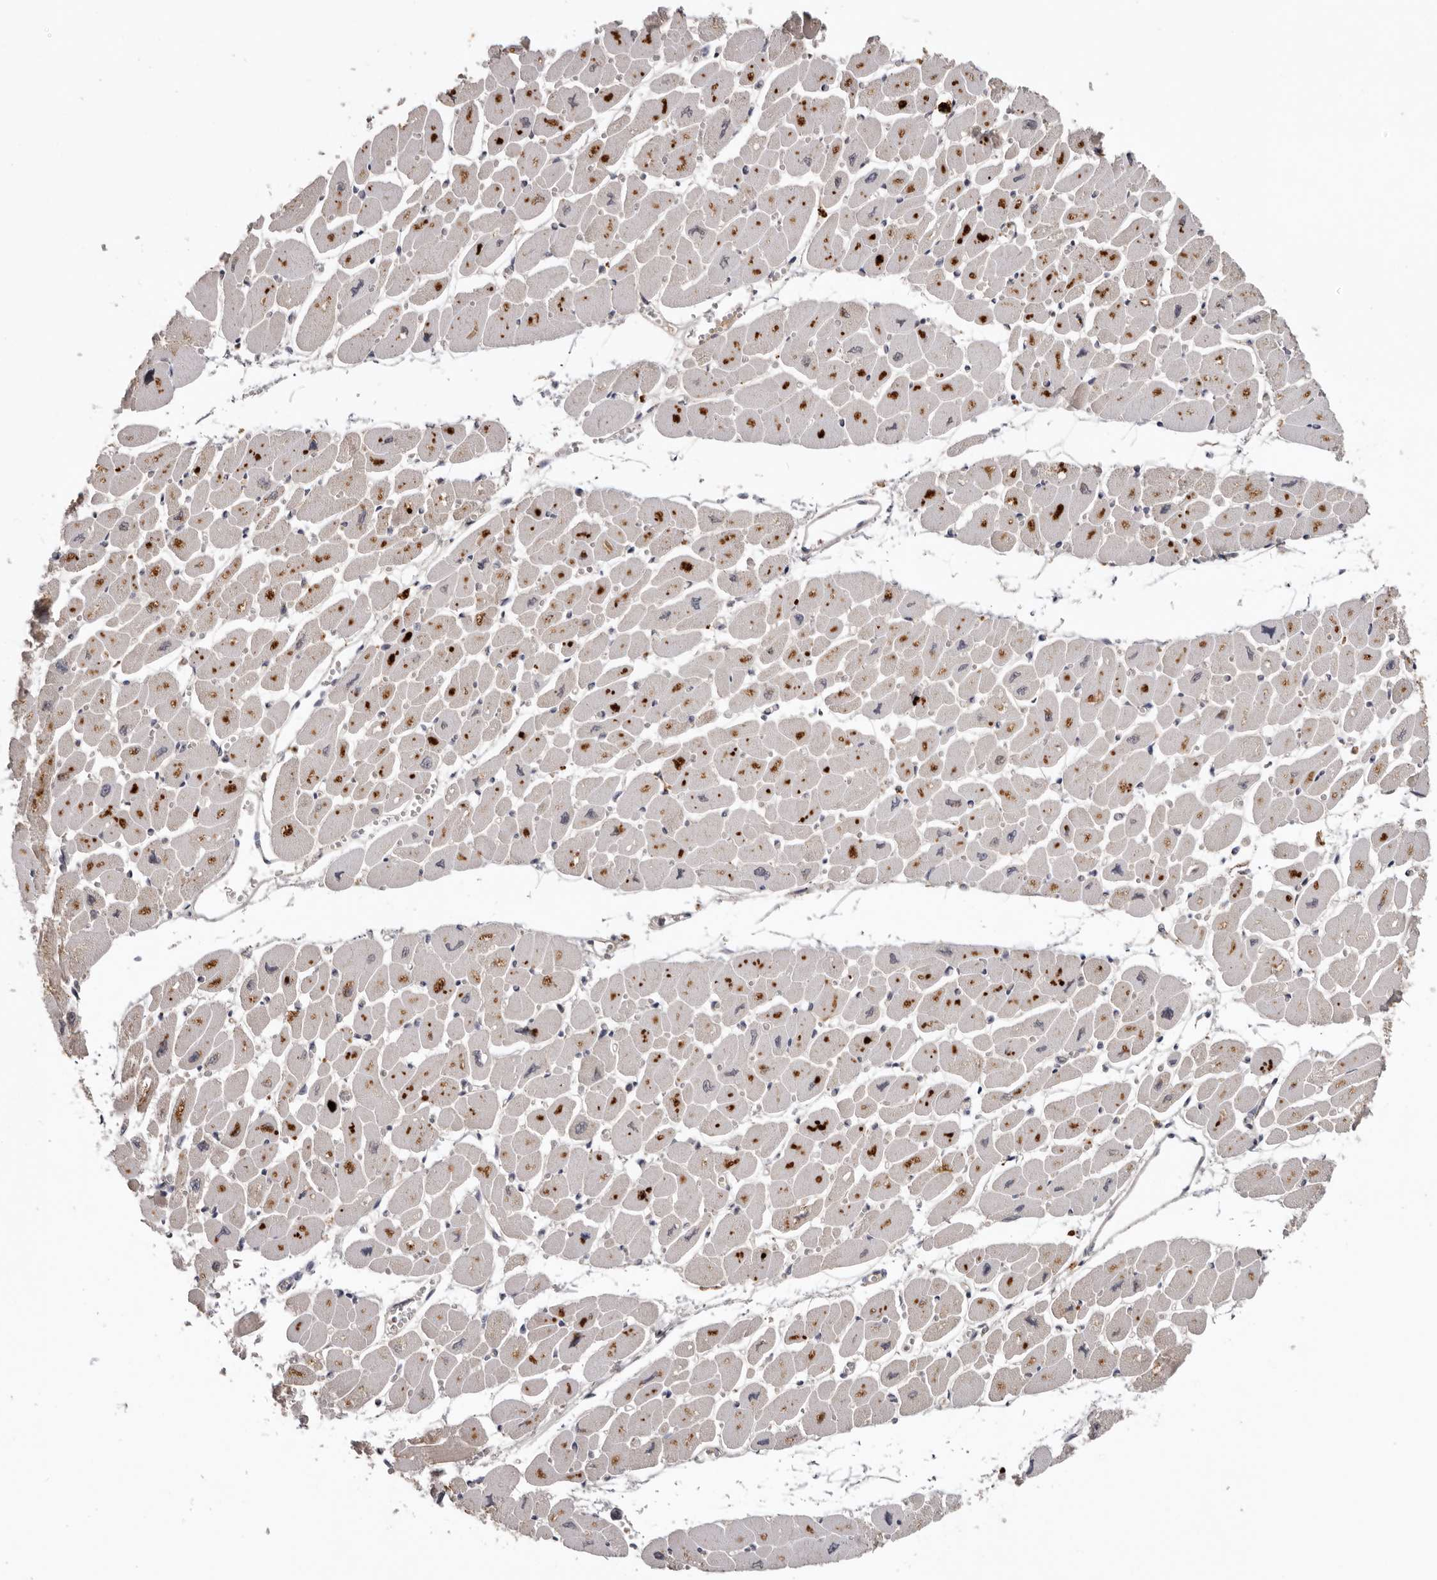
{"staining": {"intensity": "weak", "quantity": ">75%", "location": "cytoplasmic/membranous"}, "tissue": "heart muscle", "cell_type": "Cardiomyocytes", "image_type": "normal", "snomed": [{"axis": "morphology", "description": "Normal tissue, NOS"}, {"axis": "topography", "description": "Heart"}], "caption": "Protein staining demonstrates weak cytoplasmic/membranous staining in approximately >75% of cardiomyocytes in unremarkable heart muscle. Using DAB (3,3'-diaminobenzidine) (brown) and hematoxylin (blue) stains, captured at high magnification using brightfield microscopy.", "gene": "NMUR1", "patient": {"sex": "female", "age": 54}}